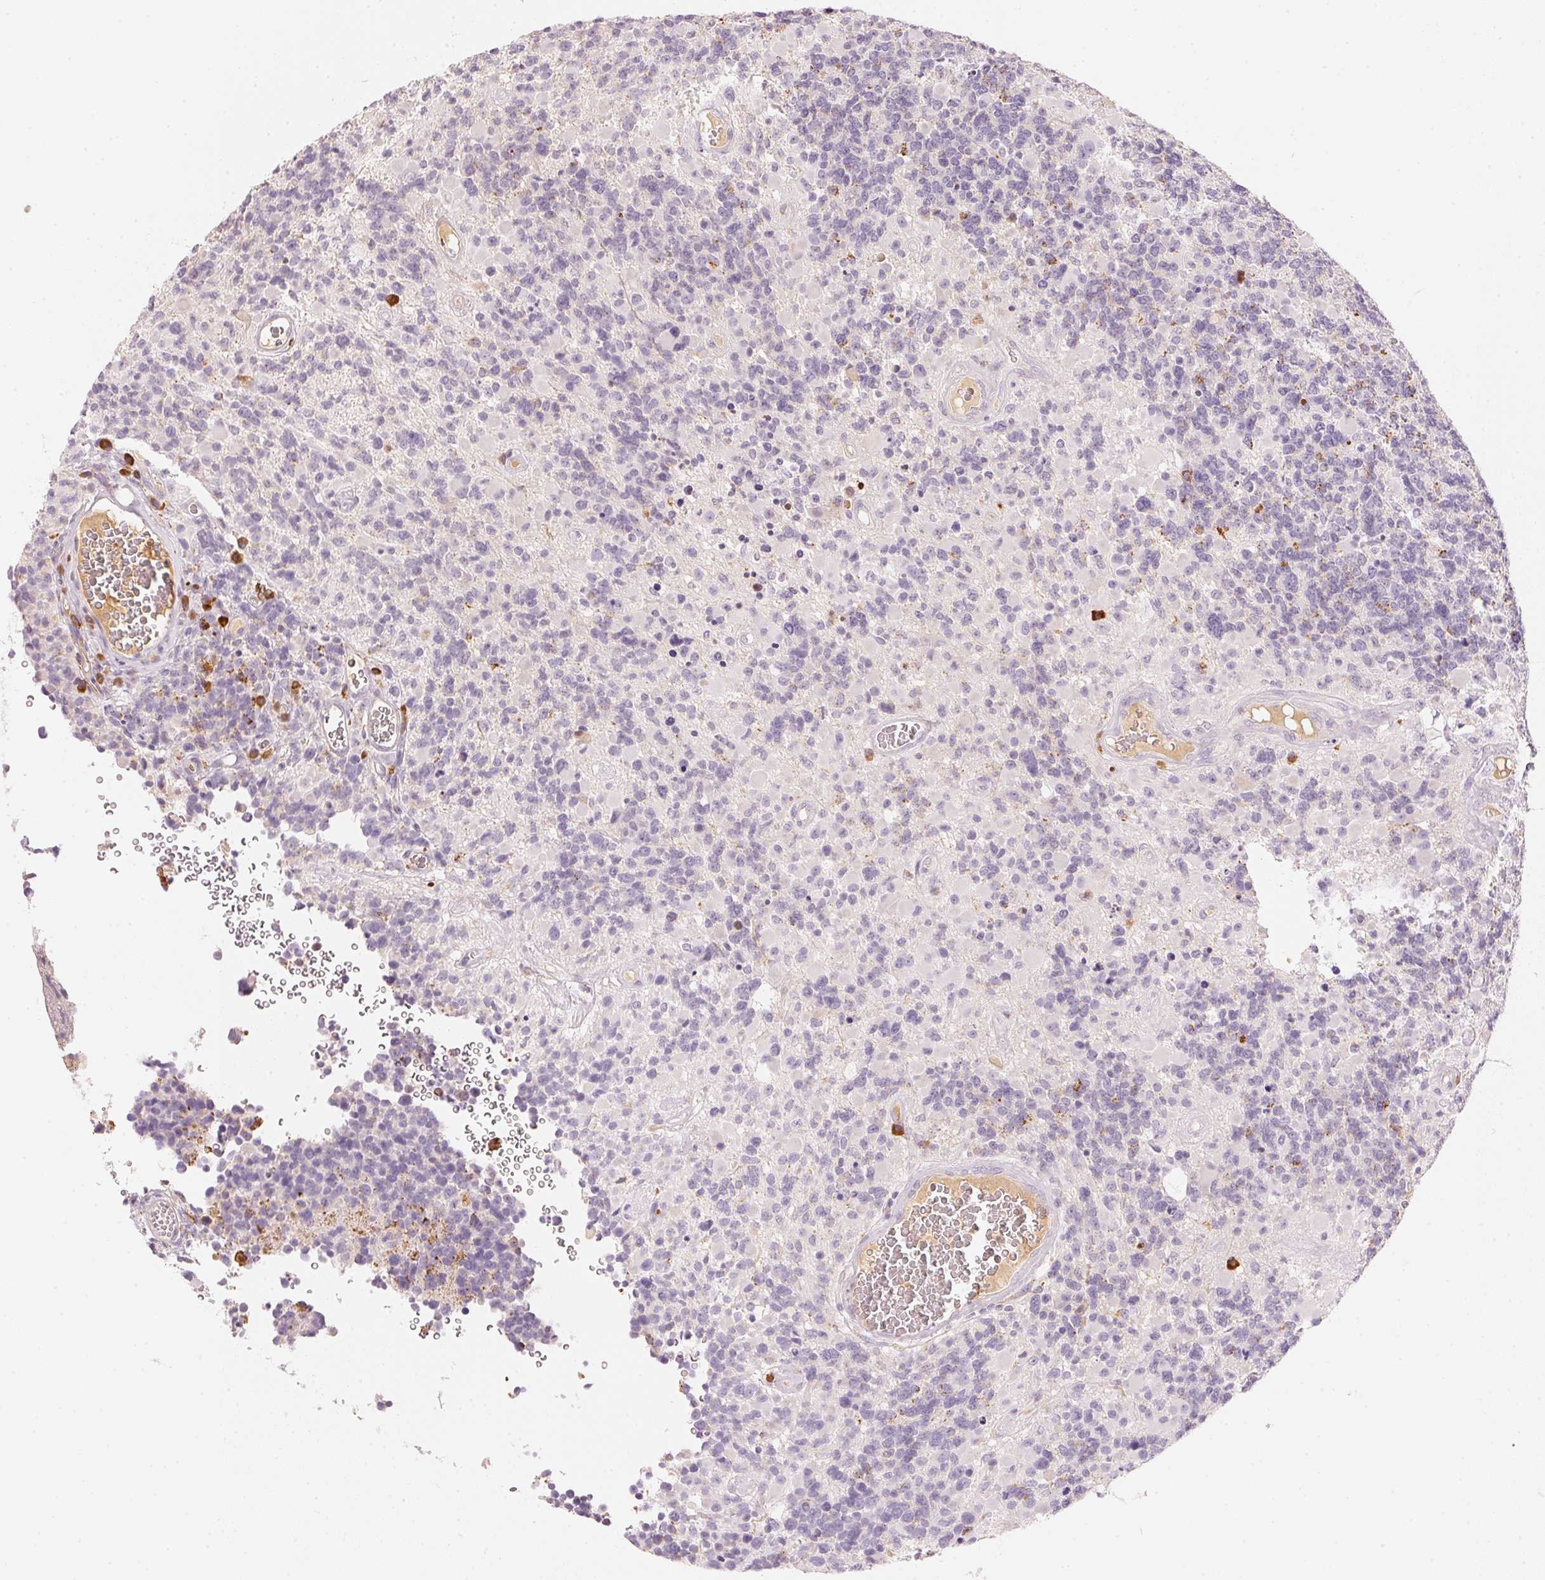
{"staining": {"intensity": "negative", "quantity": "none", "location": "none"}, "tissue": "glioma", "cell_type": "Tumor cells", "image_type": "cancer", "snomed": [{"axis": "morphology", "description": "Glioma, malignant, High grade"}, {"axis": "topography", "description": "Brain"}], "caption": "Tumor cells are negative for brown protein staining in high-grade glioma (malignant).", "gene": "RMDN2", "patient": {"sex": "female", "age": 40}}